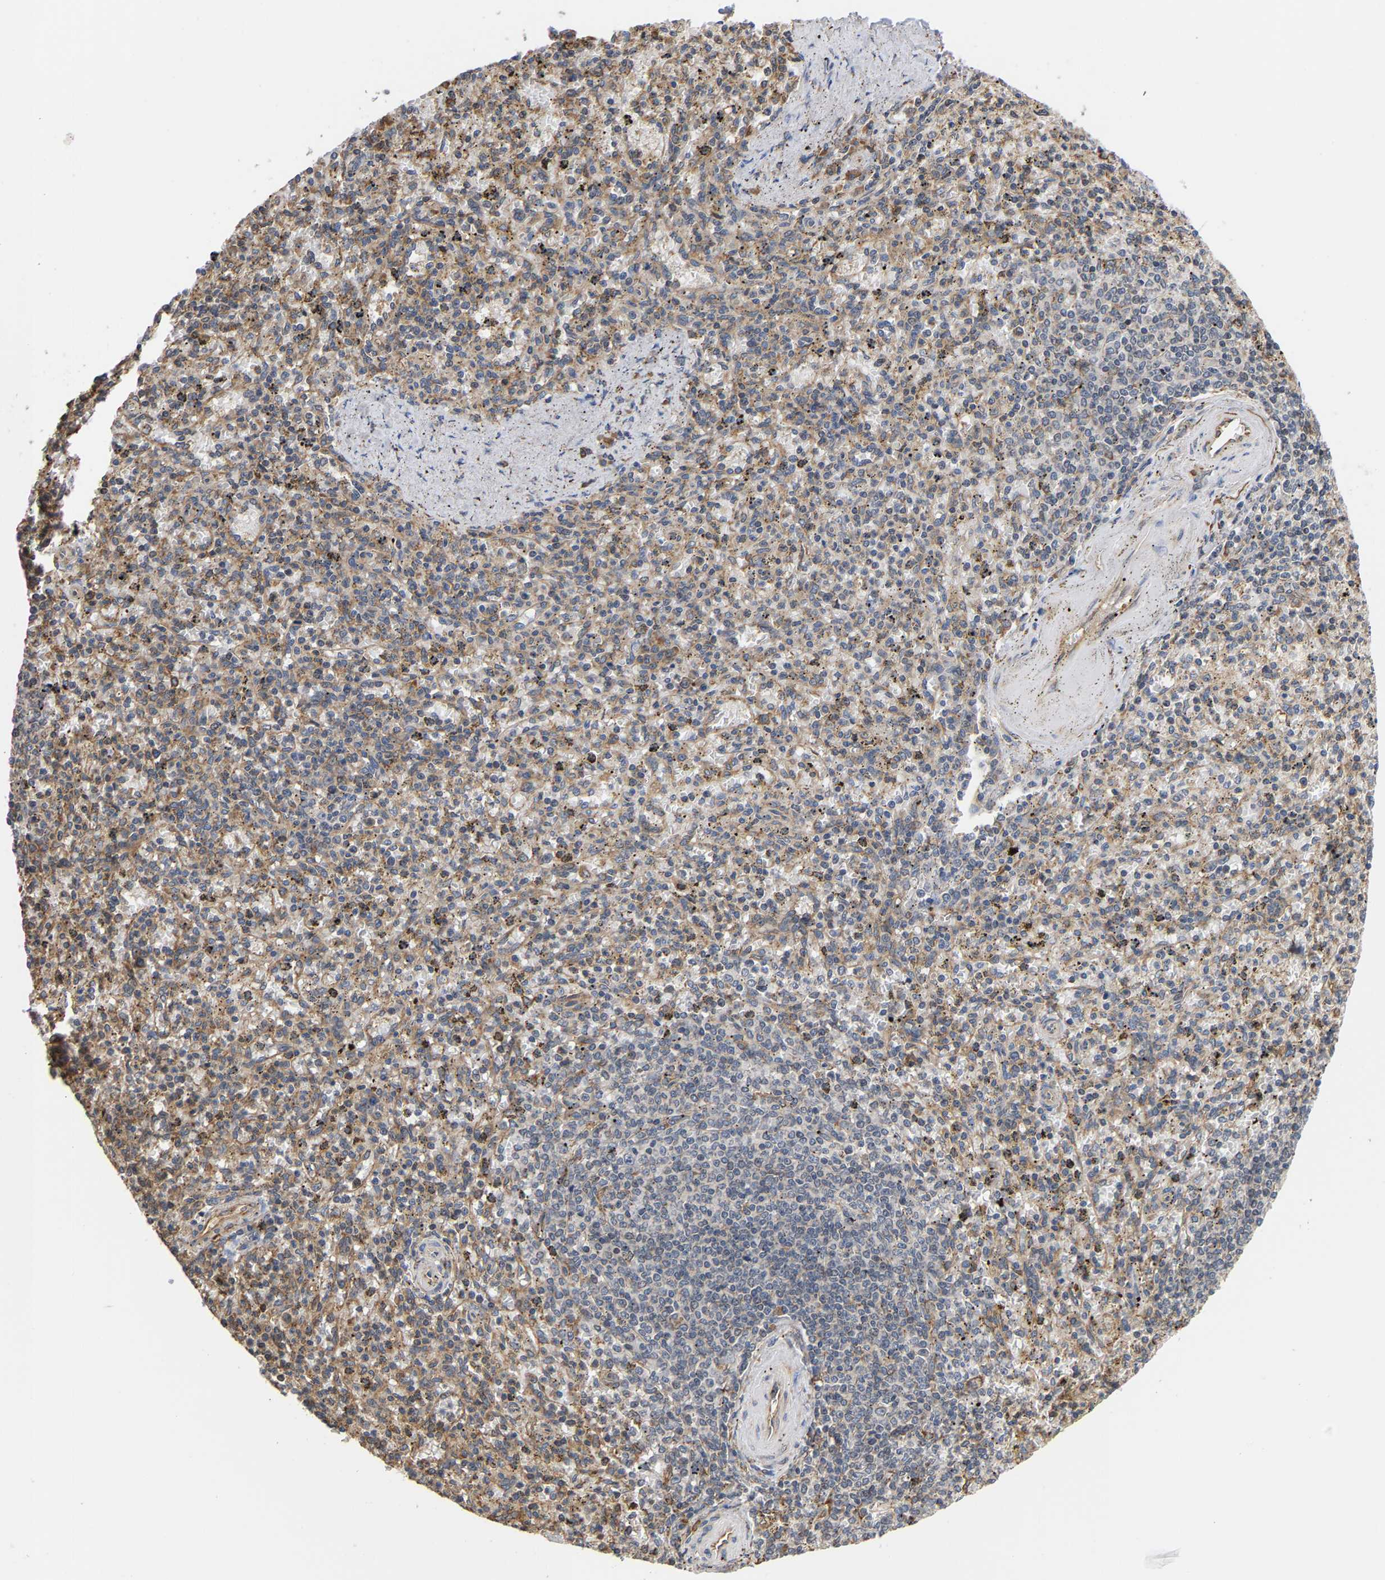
{"staining": {"intensity": "weak", "quantity": "<25%", "location": "cytoplasmic/membranous"}, "tissue": "spleen", "cell_type": "Cells in red pulp", "image_type": "normal", "snomed": [{"axis": "morphology", "description": "Normal tissue, NOS"}, {"axis": "topography", "description": "Spleen"}], "caption": "High magnification brightfield microscopy of unremarkable spleen stained with DAB (3,3'-diaminobenzidine) (brown) and counterstained with hematoxylin (blue): cells in red pulp show no significant expression. (DAB immunohistochemistry visualized using brightfield microscopy, high magnification).", "gene": "ARAP1", "patient": {"sex": "male", "age": 72}}